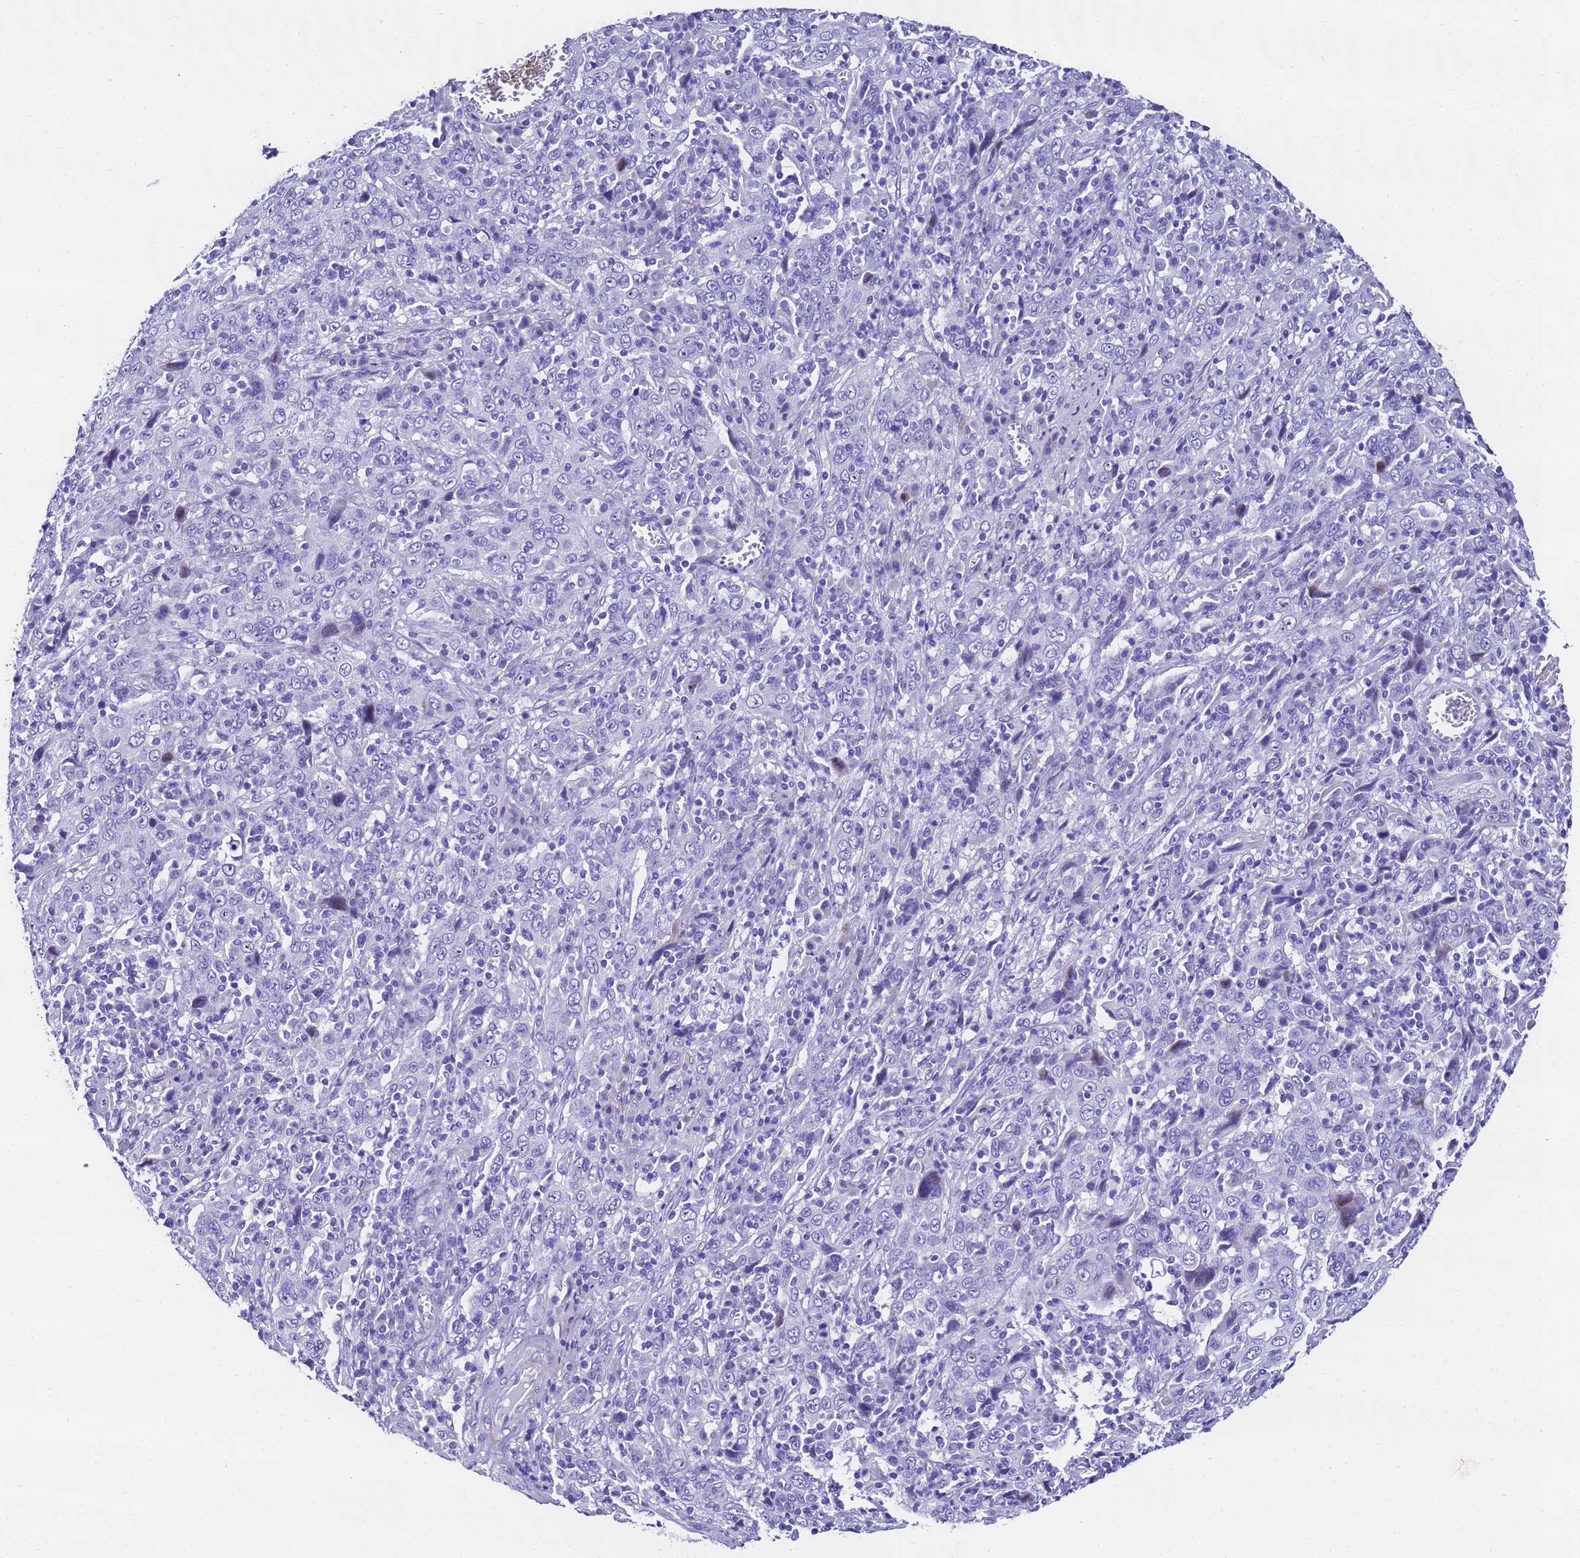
{"staining": {"intensity": "negative", "quantity": "none", "location": "none"}, "tissue": "cervical cancer", "cell_type": "Tumor cells", "image_type": "cancer", "snomed": [{"axis": "morphology", "description": "Squamous cell carcinoma, NOS"}, {"axis": "topography", "description": "Cervix"}], "caption": "Immunohistochemistry histopathology image of neoplastic tissue: human cervical cancer (squamous cell carcinoma) stained with DAB exhibits no significant protein positivity in tumor cells.", "gene": "UGT2B10", "patient": {"sex": "female", "age": 46}}